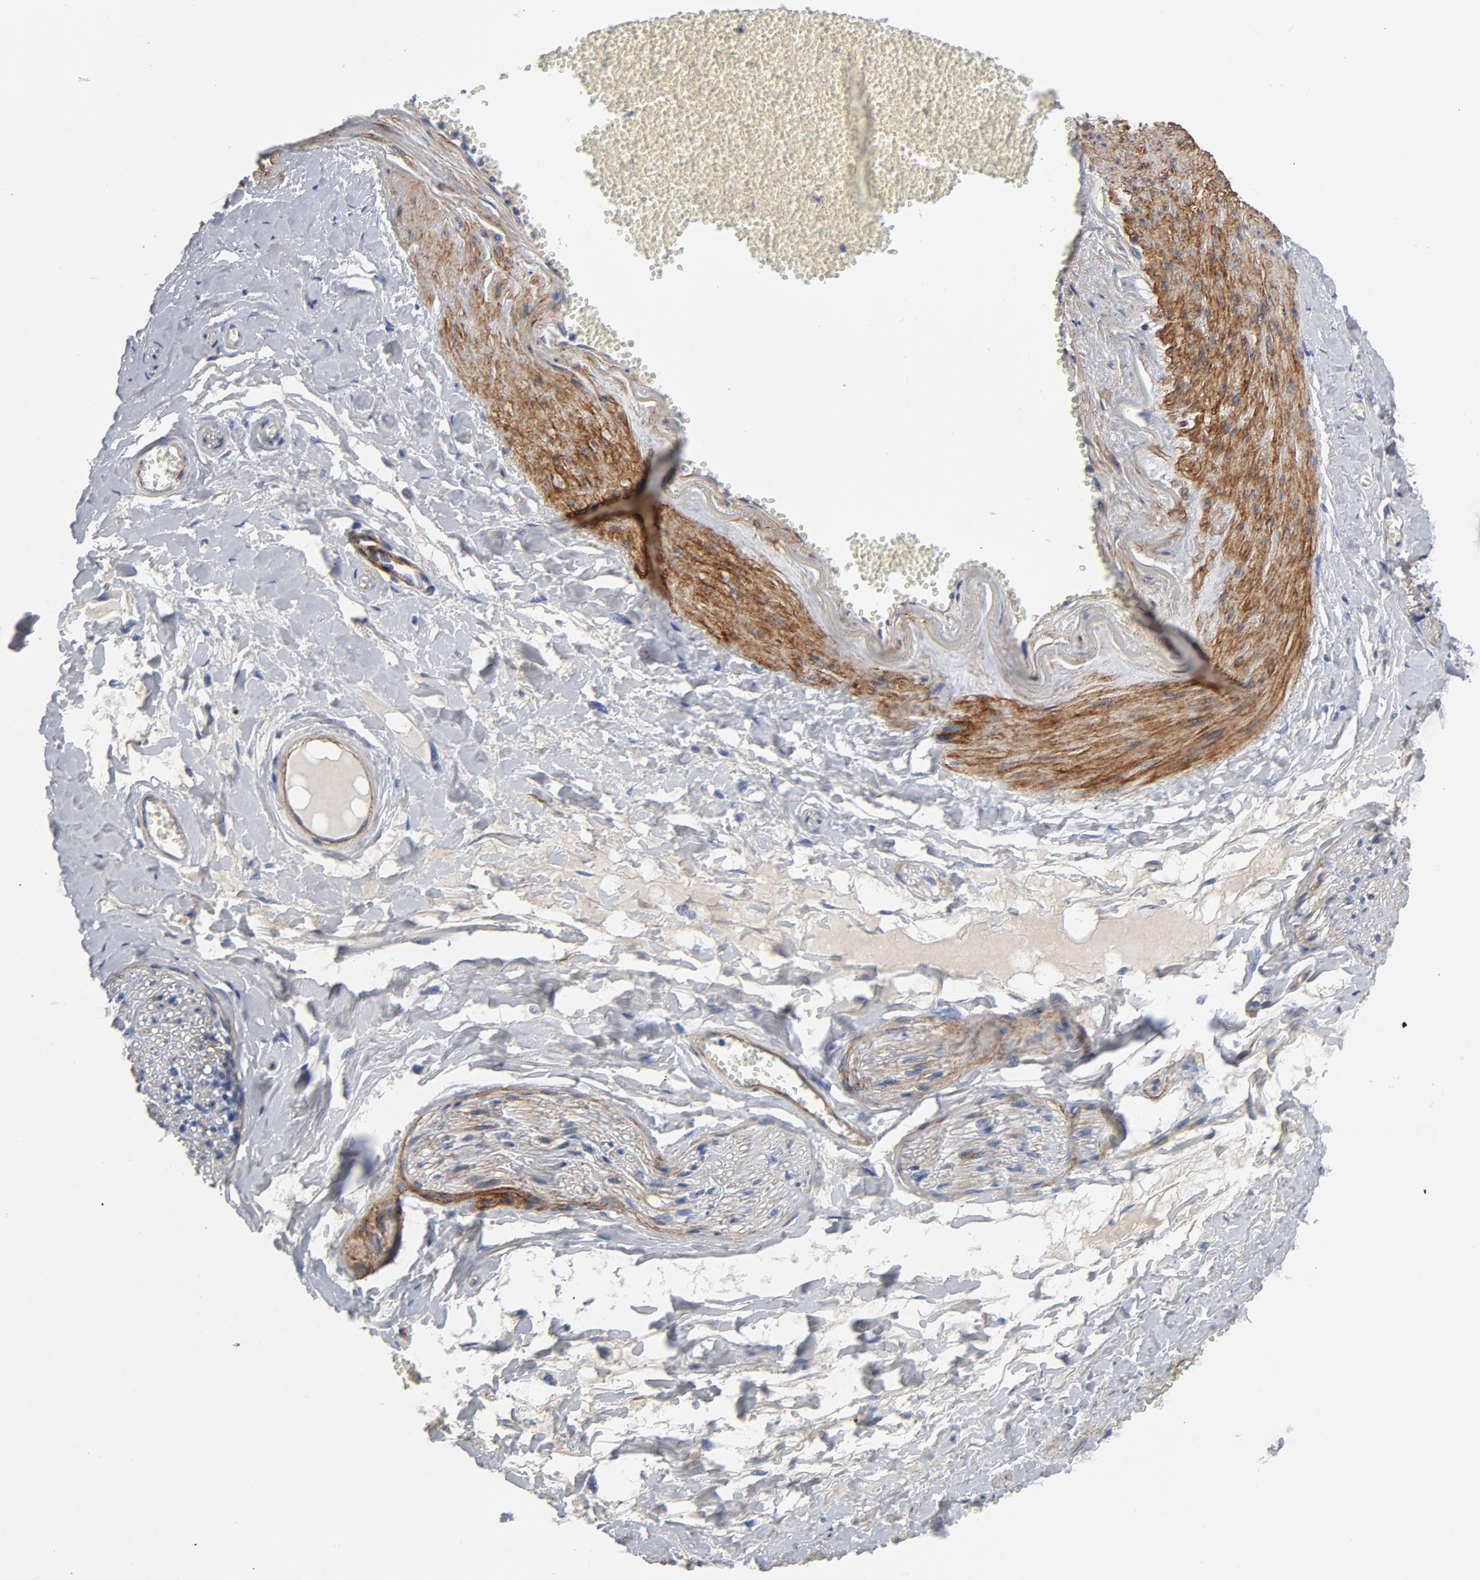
{"staining": {"intensity": "weak", "quantity": "<25%", "location": "cytoplasmic/membranous"}, "tissue": "adipose tissue", "cell_type": "Adipocytes", "image_type": "normal", "snomed": [{"axis": "morphology", "description": "Normal tissue, NOS"}, {"axis": "morphology", "description": "Inflammation, NOS"}, {"axis": "topography", "description": "Salivary gland"}, {"axis": "topography", "description": "Peripheral nerve tissue"}], "caption": "The histopathology image shows no significant staining in adipocytes of adipose tissue.", "gene": "LAMC1", "patient": {"sex": "female", "age": 75}}